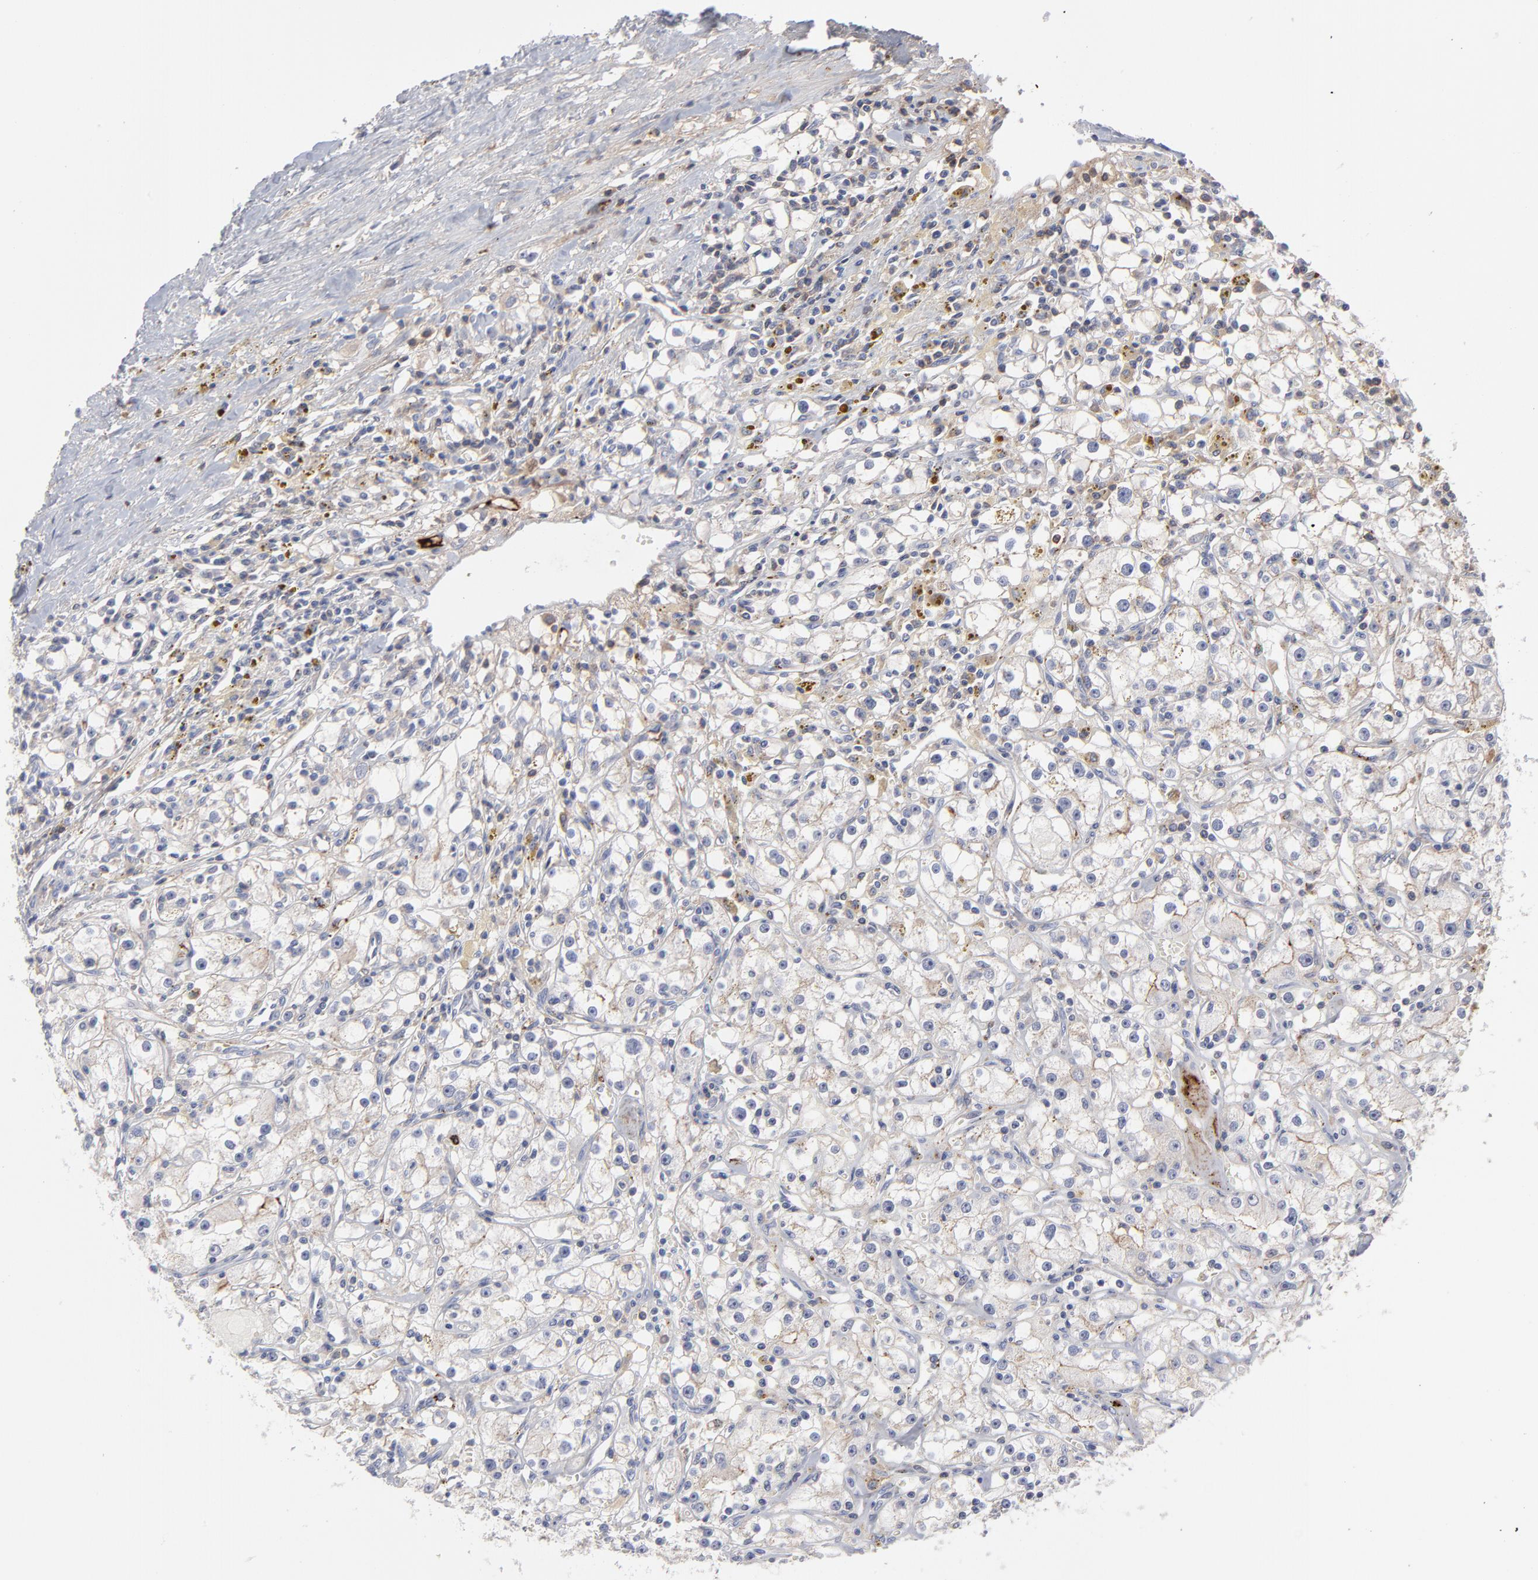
{"staining": {"intensity": "negative", "quantity": "none", "location": "none"}, "tissue": "renal cancer", "cell_type": "Tumor cells", "image_type": "cancer", "snomed": [{"axis": "morphology", "description": "Adenocarcinoma, NOS"}, {"axis": "topography", "description": "Kidney"}], "caption": "This is an IHC micrograph of human renal cancer. There is no staining in tumor cells.", "gene": "CCR3", "patient": {"sex": "male", "age": 56}}